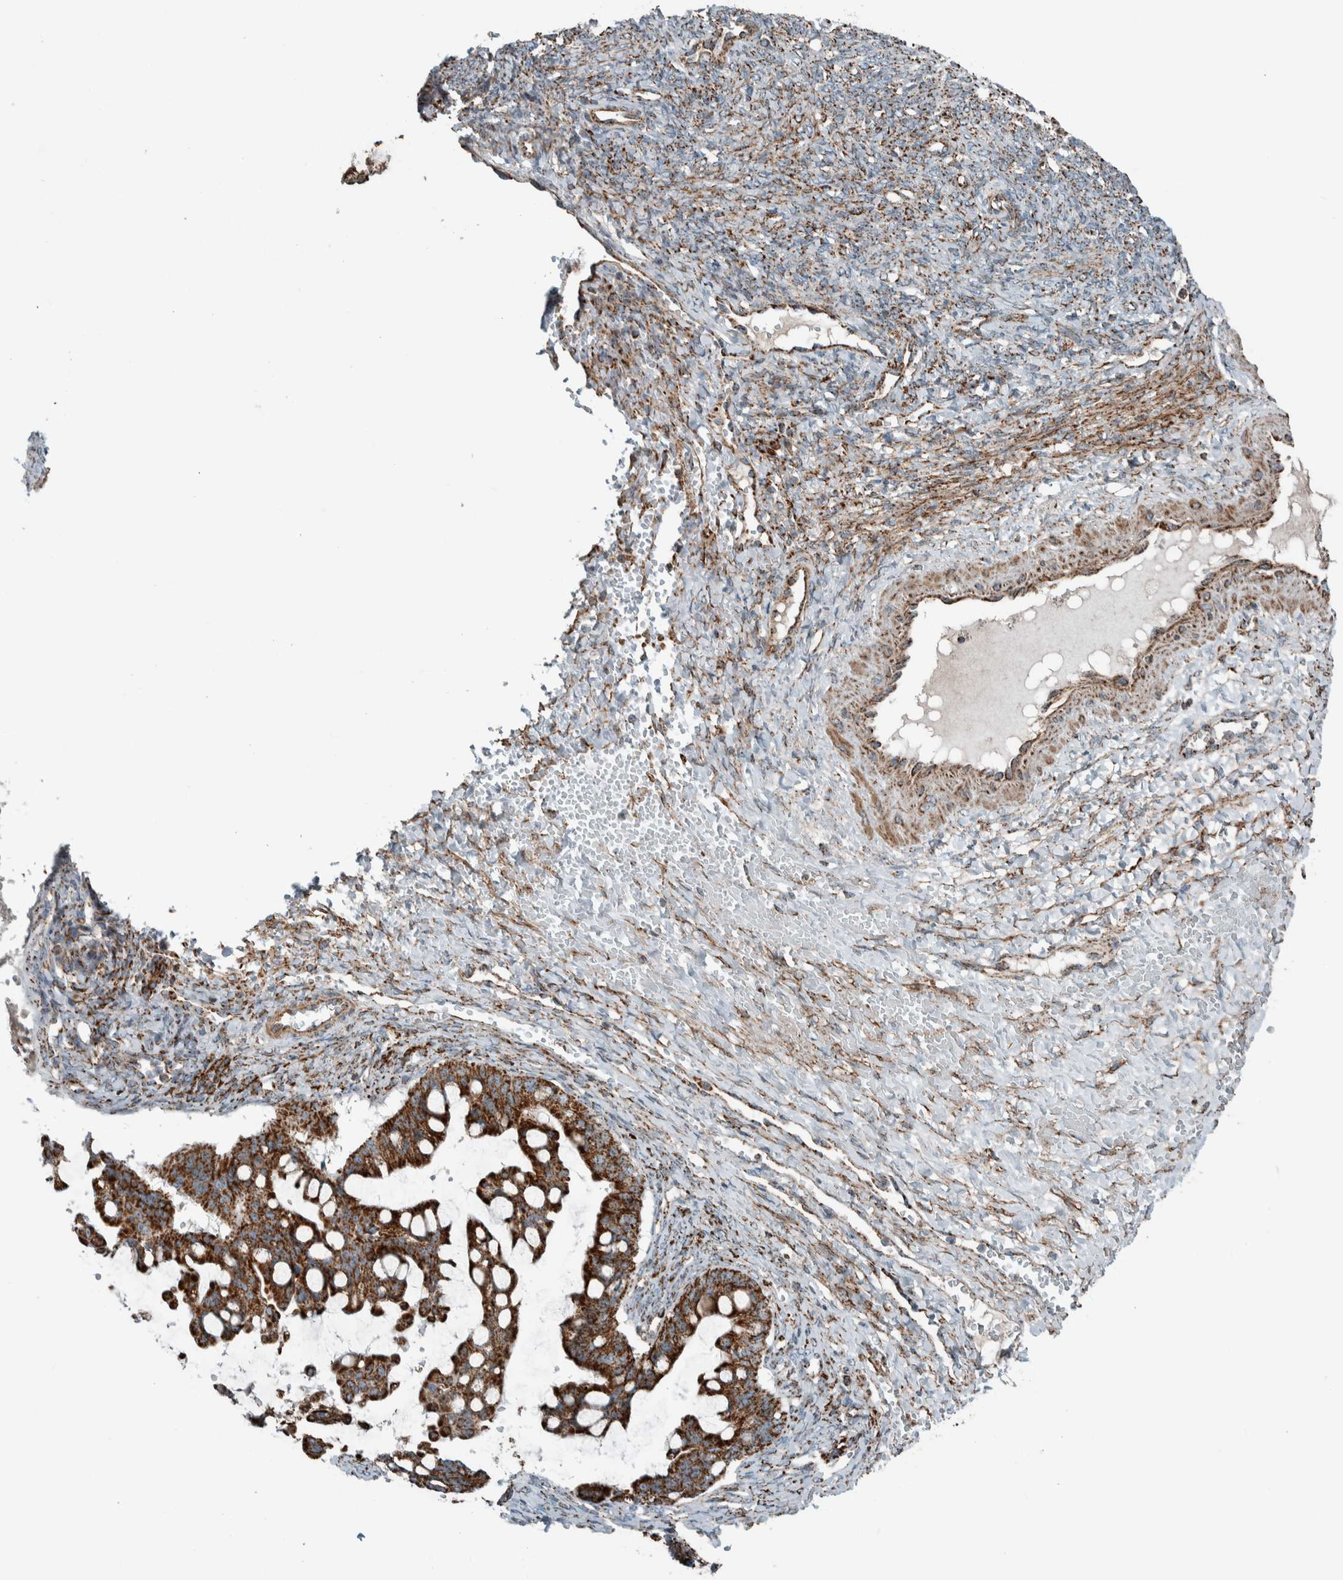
{"staining": {"intensity": "strong", "quantity": ">75%", "location": "cytoplasmic/membranous"}, "tissue": "ovarian cancer", "cell_type": "Tumor cells", "image_type": "cancer", "snomed": [{"axis": "morphology", "description": "Cystadenocarcinoma, mucinous, NOS"}, {"axis": "topography", "description": "Ovary"}], "caption": "DAB (3,3'-diaminobenzidine) immunohistochemical staining of human ovarian mucinous cystadenocarcinoma displays strong cytoplasmic/membranous protein expression in approximately >75% of tumor cells.", "gene": "CNTROB", "patient": {"sex": "female", "age": 73}}